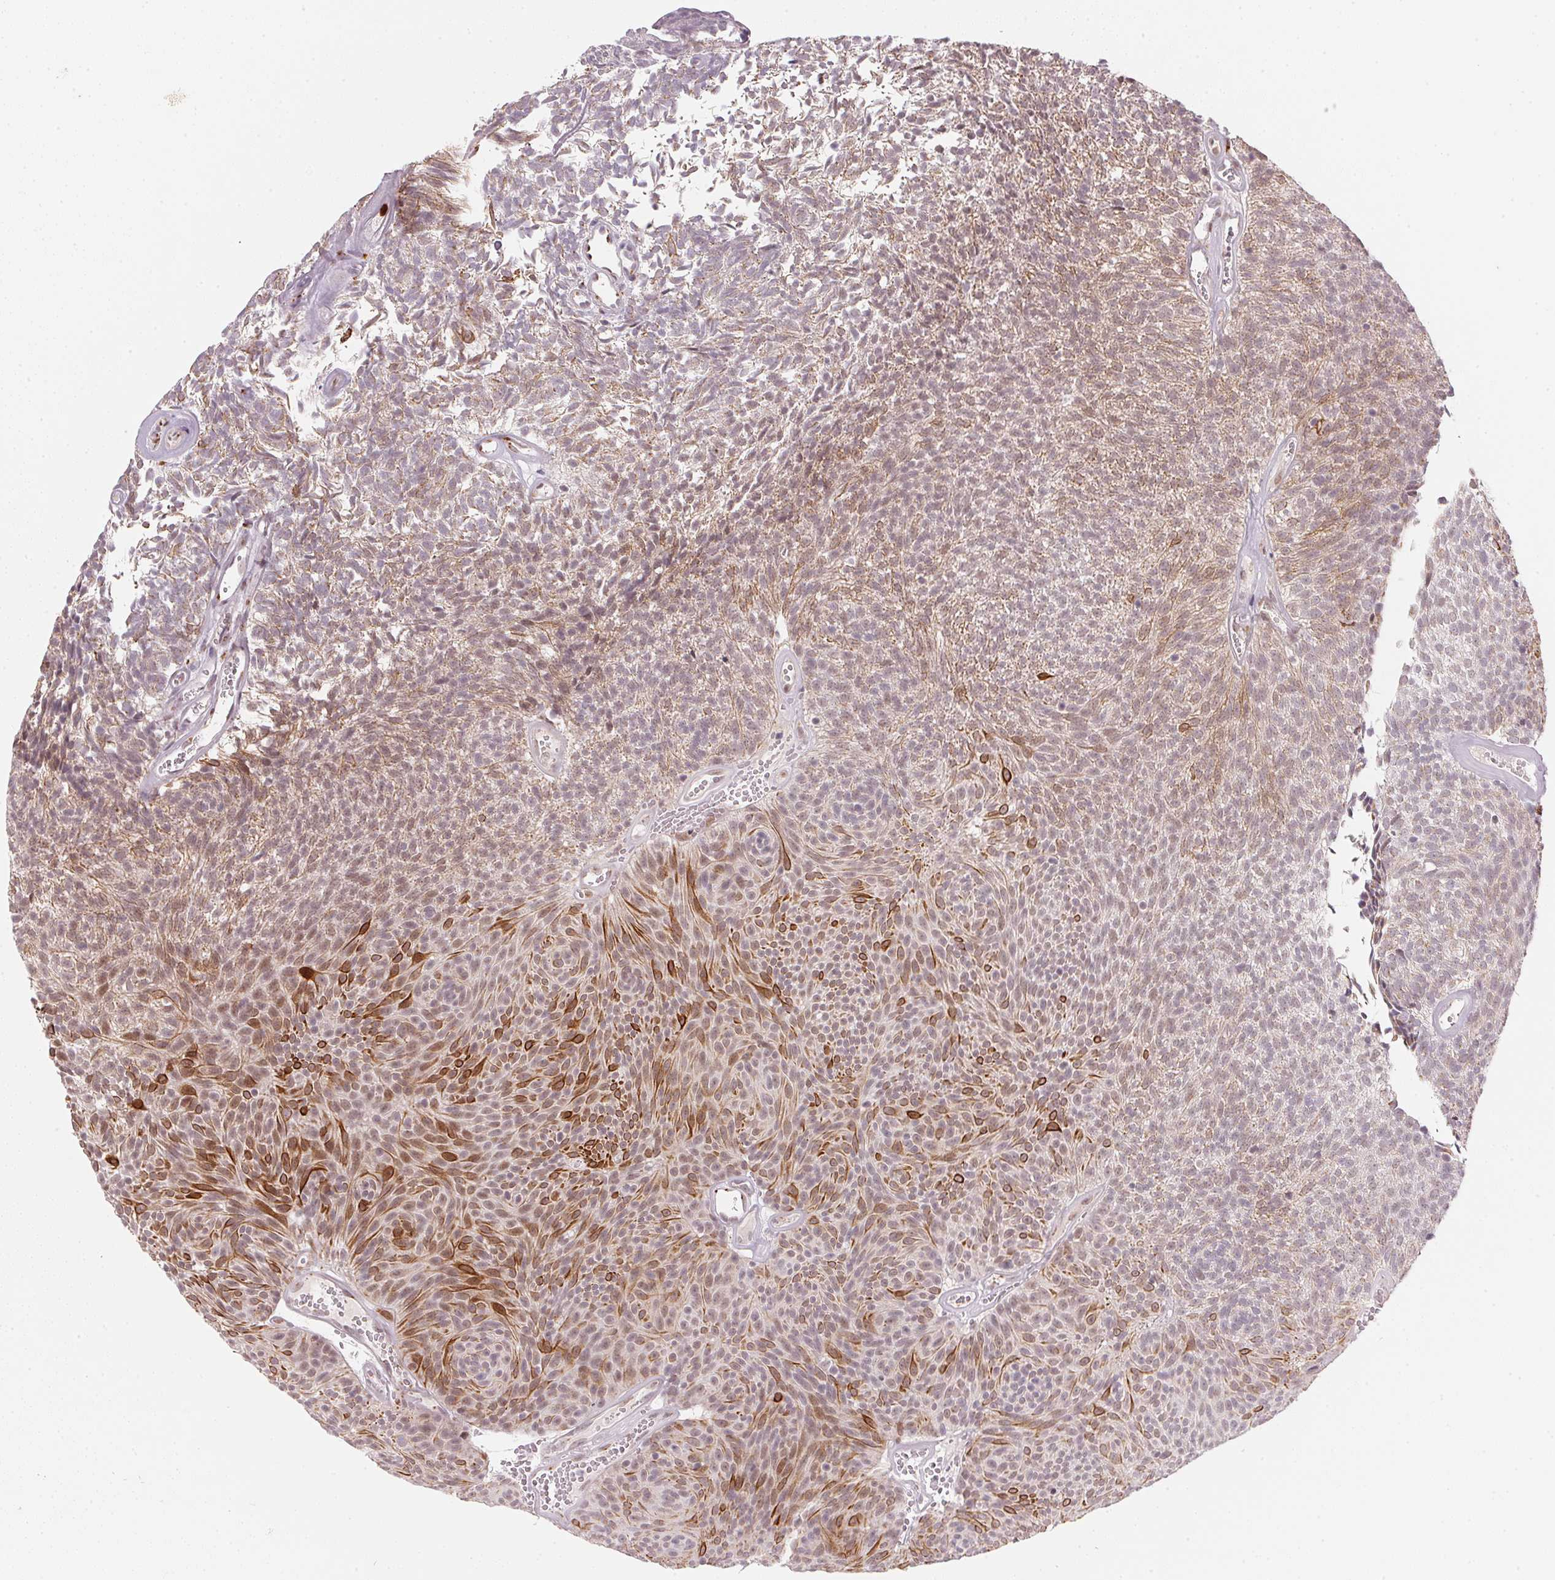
{"staining": {"intensity": "moderate", "quantity": ">75%", "location": "cytoplasmic/membranous"}, "tissue": "urothelial cancer", "cell_type": "Tumor cells", "image_type": "cancer", "snomed": [{"axis": "morphology", "description": "Urothelial carcinoma, Low grade"}, {"axis": "topography", "description": "Urinary bladder"}], "caption": "Protein staining by immunohistochemistry (IHC) displays moderate cytoplasmic/membranous expression in approximately >75% of tumor cells in urothelial carcinoma (low-grade).", "gene": "RAB22A", "patient": {"sex": "male", "age": 77}}